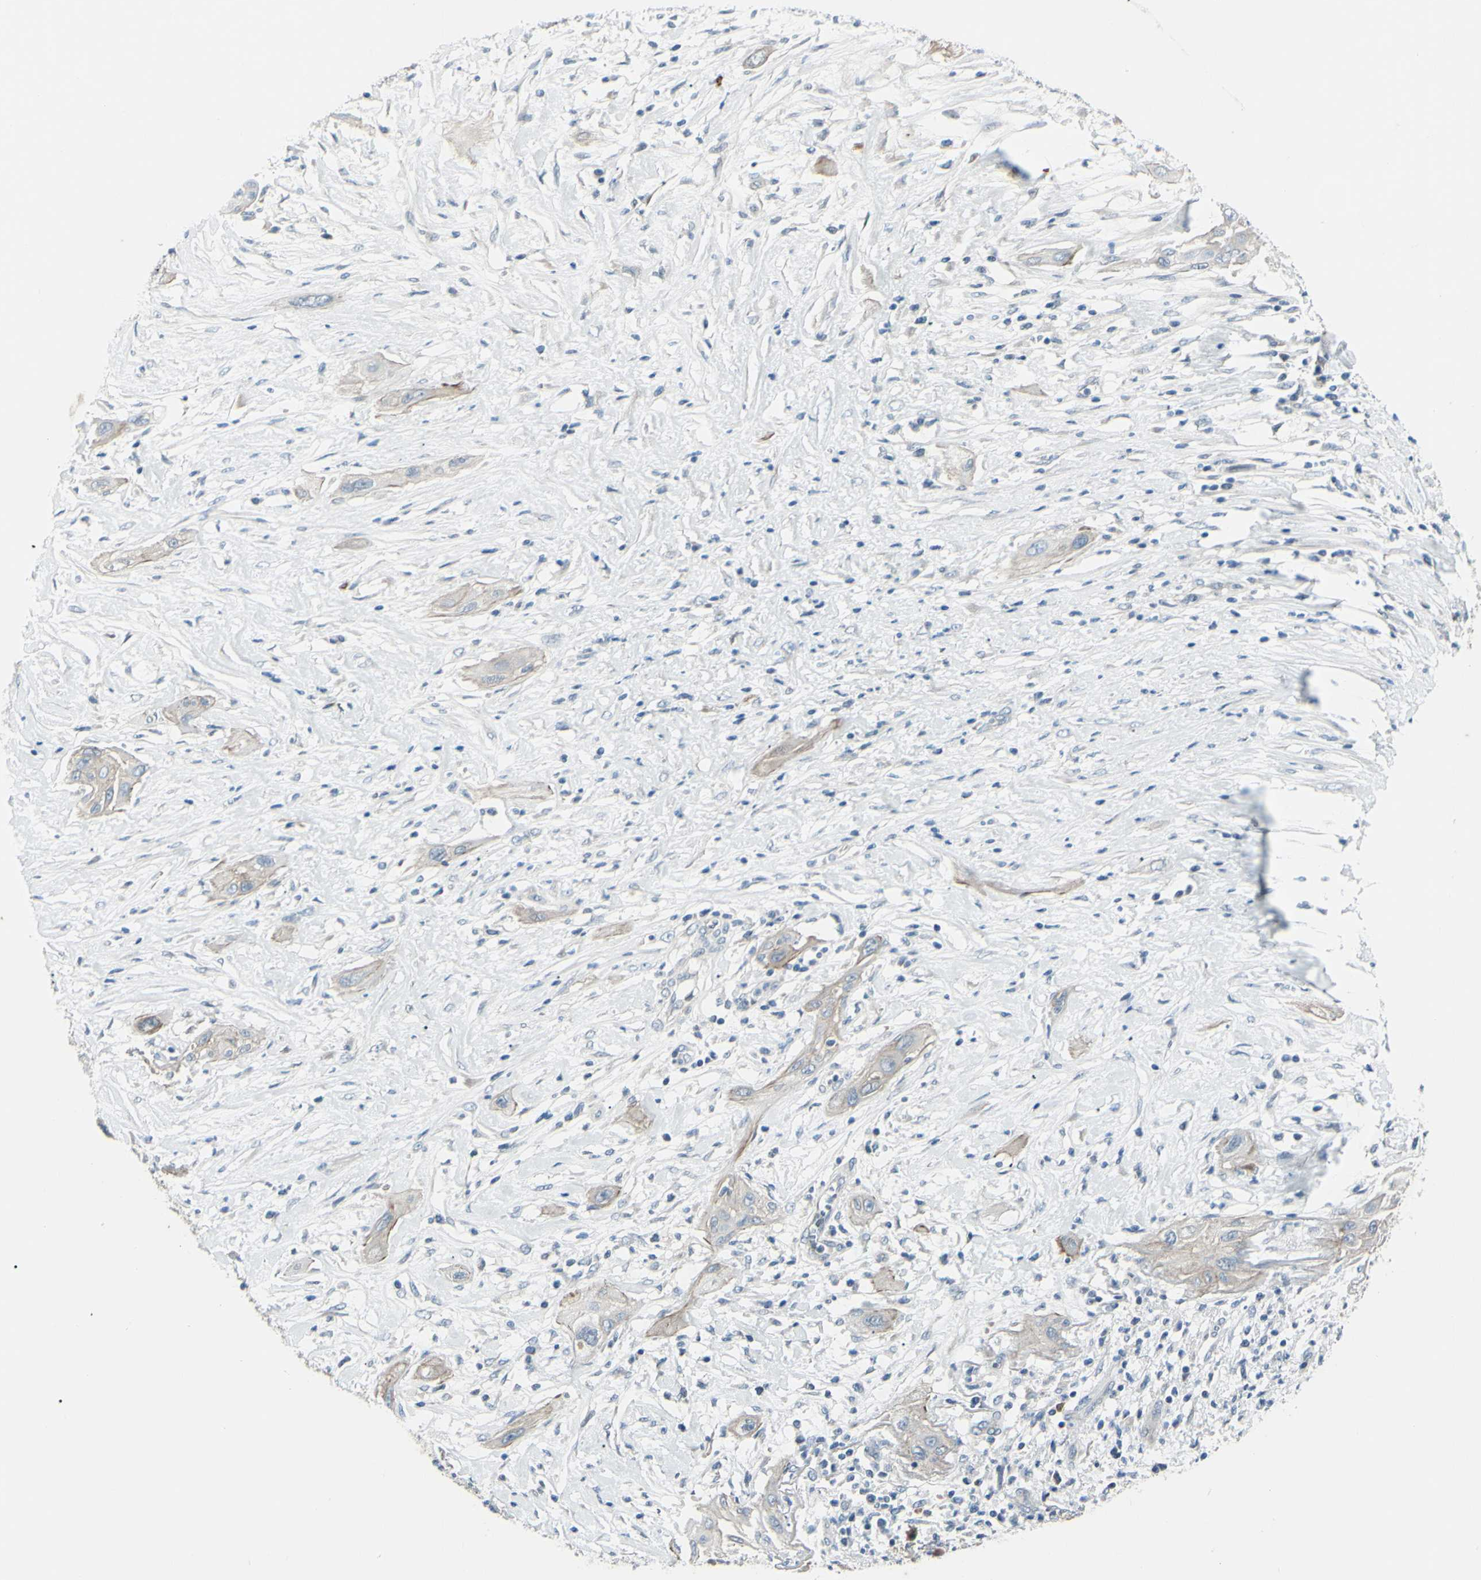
{"staining": {"intensity": "weak", "quantity": "<25%", "location": "cytoplasmic/membranous"}, "tissue": "lung cancer", "cell_type": "Tumor cells", "image_type": "cancer", "snomed": [{"axis": "morphology", "description": "Squamous cell carcinoma, NOS"}, {"axis": "topography", "description": "Lung"}], "caption": "The photomicrograph demonstrates no significant positivity in tumor cells of lung cancer (squamous cell carcinoma). (Brightfield microscopy of DAB (3,3'-diaminobenzidine) IHC at high magnification).", "gene": "LRRK1", "patient": {"sex": "female", "age": 47}}